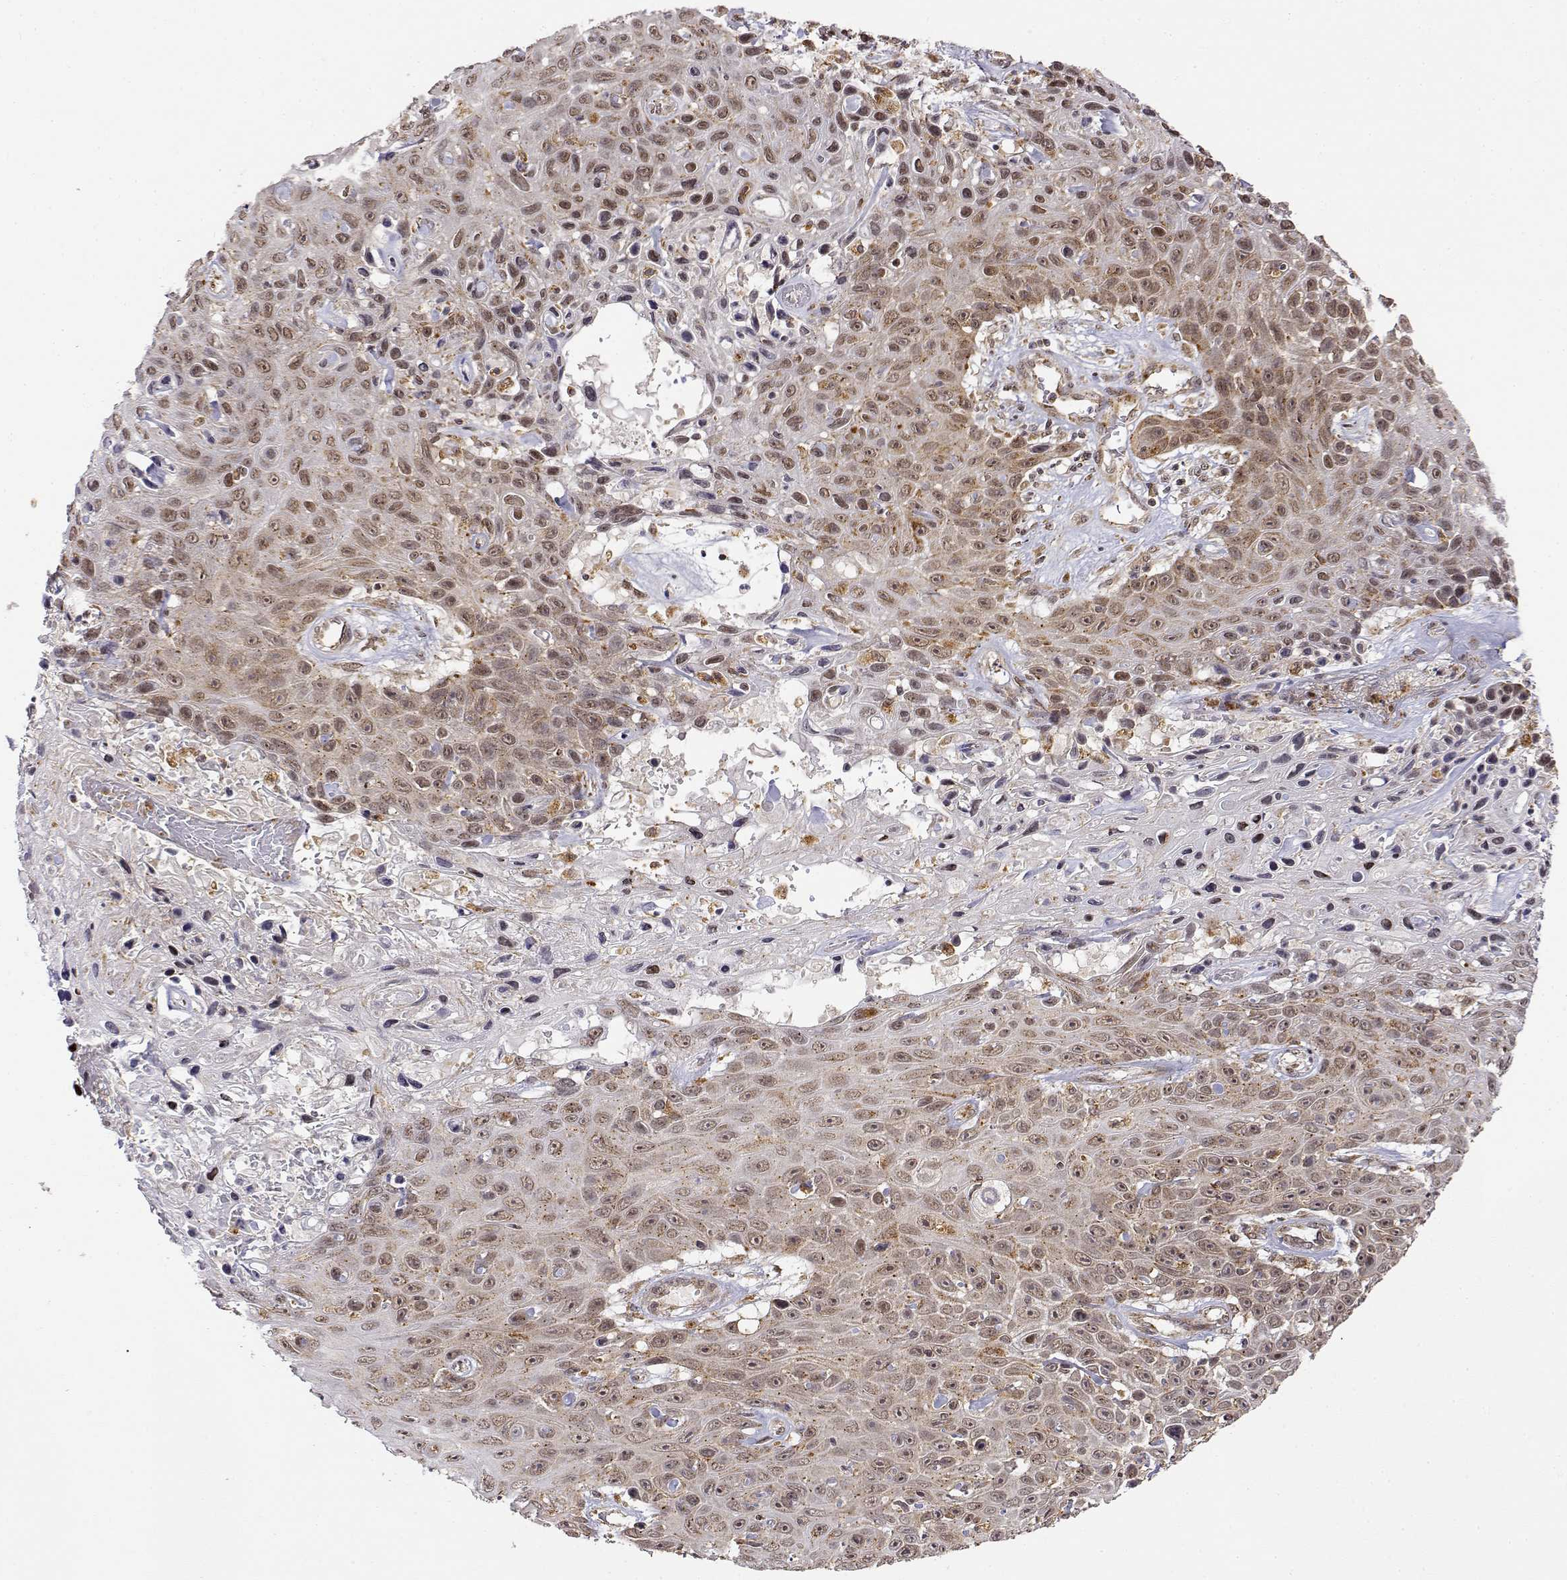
{"staining": {"intensity": "moderate", "quantity": "25%-75%", "location": "cytoplasmic/membranous,nuclear"}, "tissue": "skin cancer", "cell_type": "Tumor cells", "image_type": "cancer", "snomed": [{"axis": "morphology", "description": "Squamous cell carcinoma, NOS"}, {"axis": "topography", "description": "Skin"}], "caption": "Immunohistochemical staining of skin cancer demonstrates moderate cytoplasmic/membranous and nuclear protein staining in about 25%-75% of tumor cells.", "gene": "RNF13", "patient": {"sex": "male", "age": 82}}